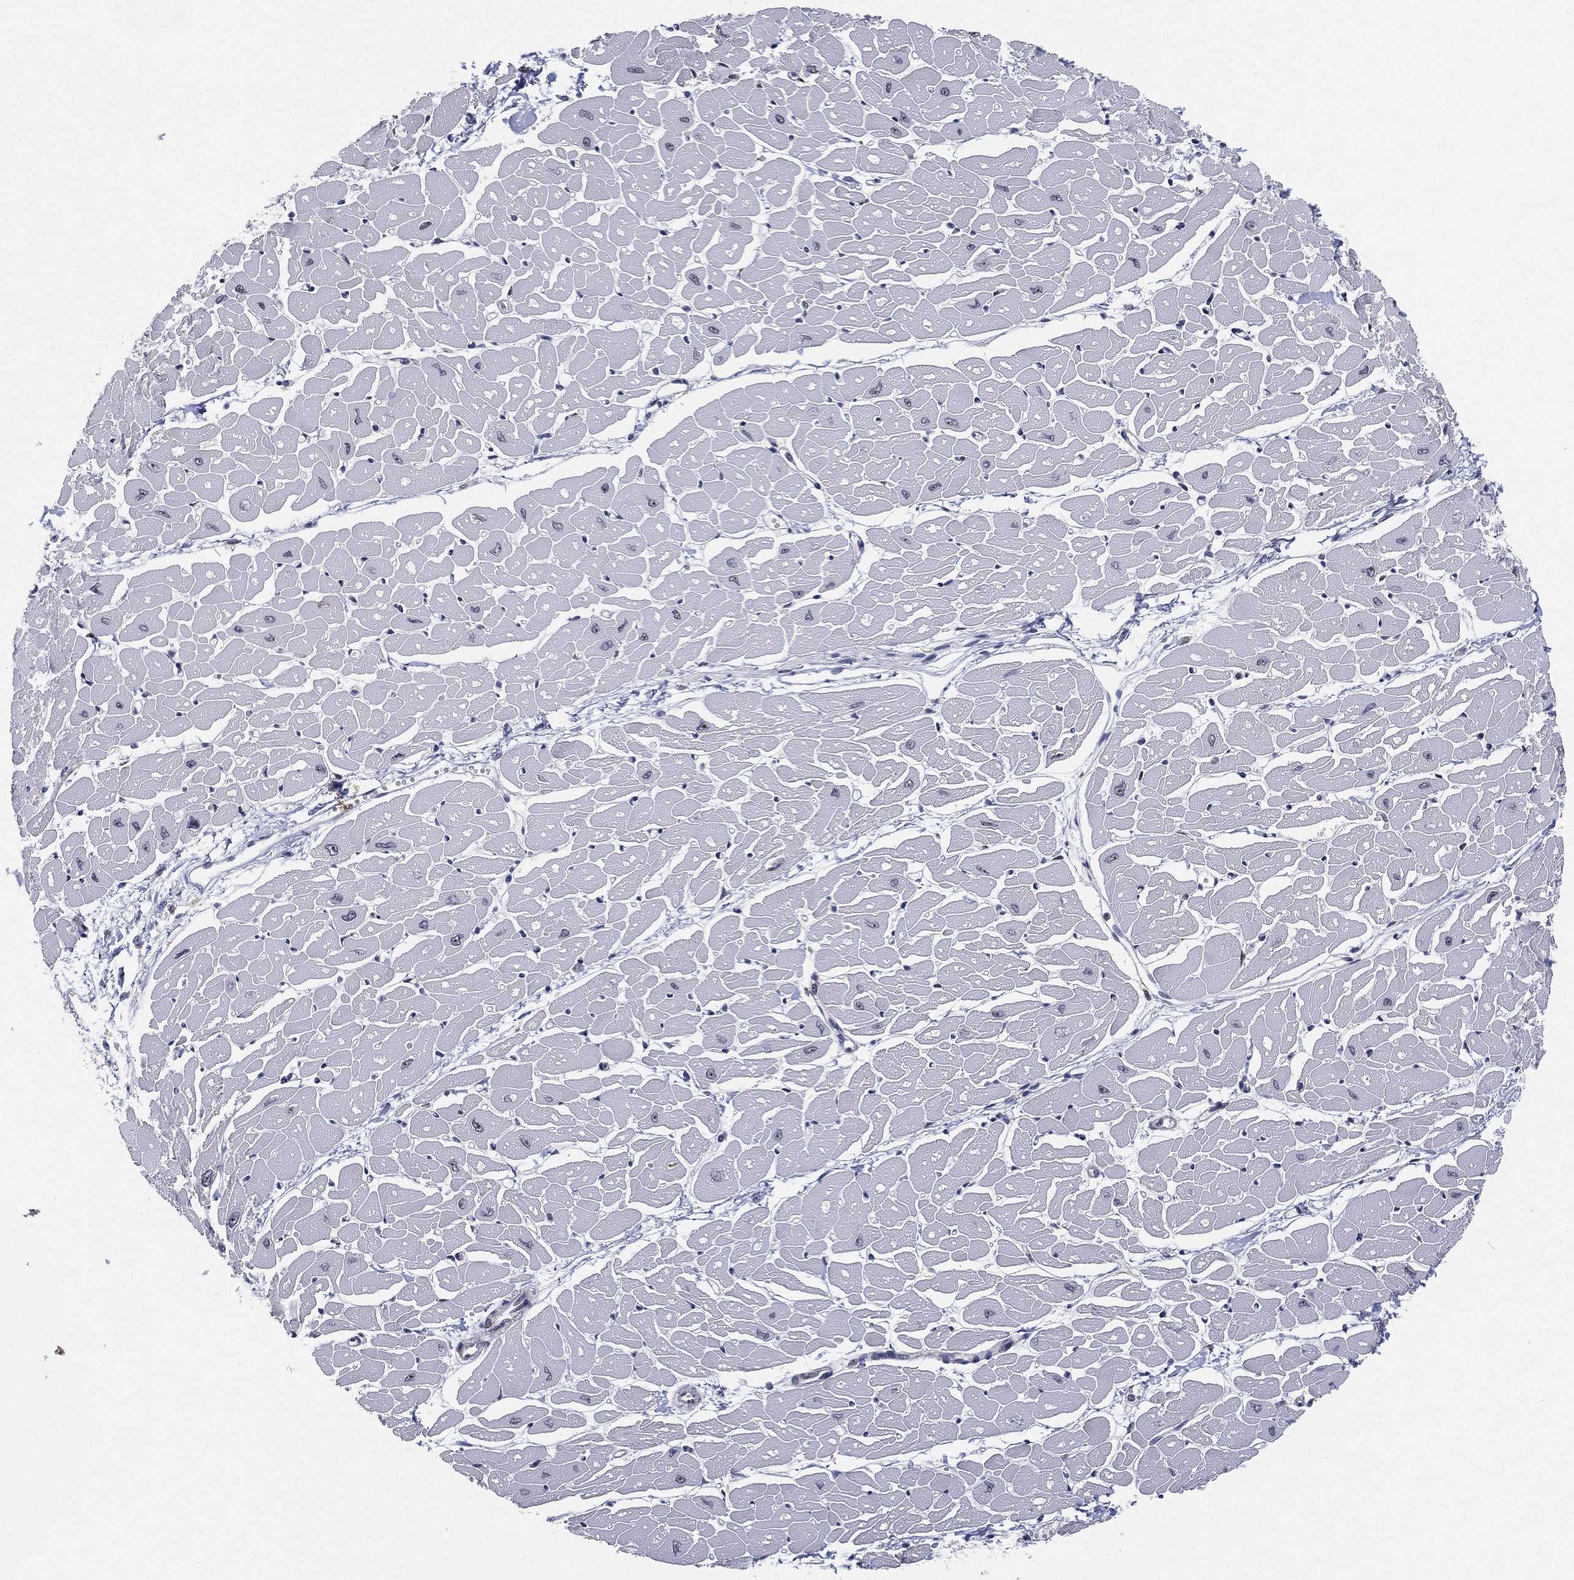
{"staining": {"intensity": "strong", "quantity": "<25%", "location": "nuclear"}, "tissue": "heart muscle", "cell_type": "Cardiomyocytes", "image_type": "normal", "snomed": [{"axis": "morphology", "description": "Normal tissue, NOS"}, {"axis": "topography", "description": "Heart"}], "caption": "Immunohistochemistry (IHC) histopathology image of normal human heart muscle stained for a protein (brown), which displays medium levels of strong nuclear staining in approximately <25% of cardiomyocytes.", "gene": "PPP1R16B", "patient": {"sex": "male", "age": 57}}